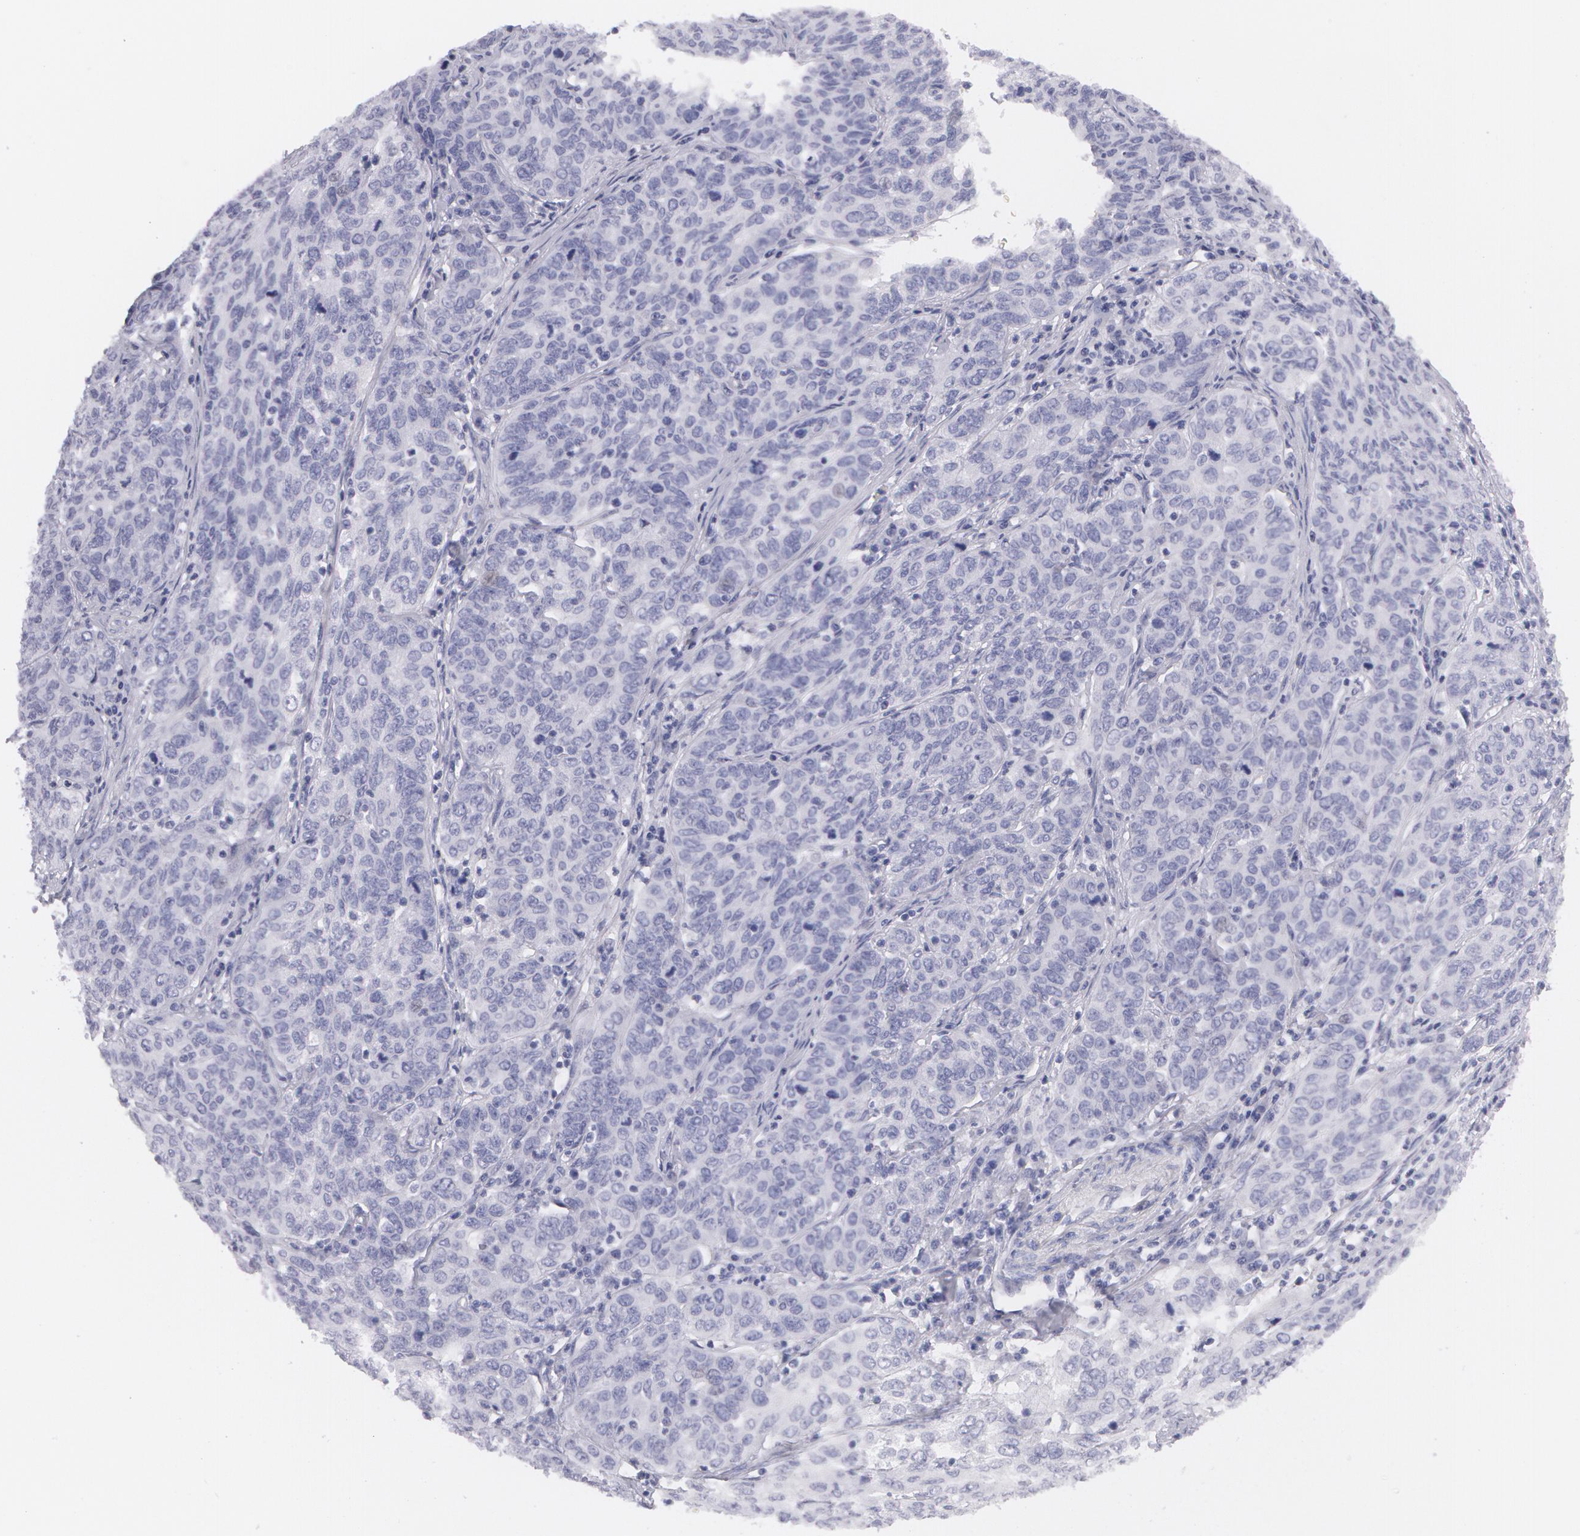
{"staining": {"intensity": "negative", "quantity": "none", "location": "none"}, "tissue": "cervical cancer", "cell_type": "Tumor cells", "image_type": "cancer", "snomed": [{"axis": "morphology", "description": "Squamous cell carcinoma, NOS"}, {"axis": "topography", "description": "Cervix"}], "caption": "IHC photomicrograph of human squamous cell carcinoma (cervical) stained for a protein (brown), which shows no positivity in tumor cells.", "gene": "AMACR", "patient": {"sex": "female", "age": 38}}